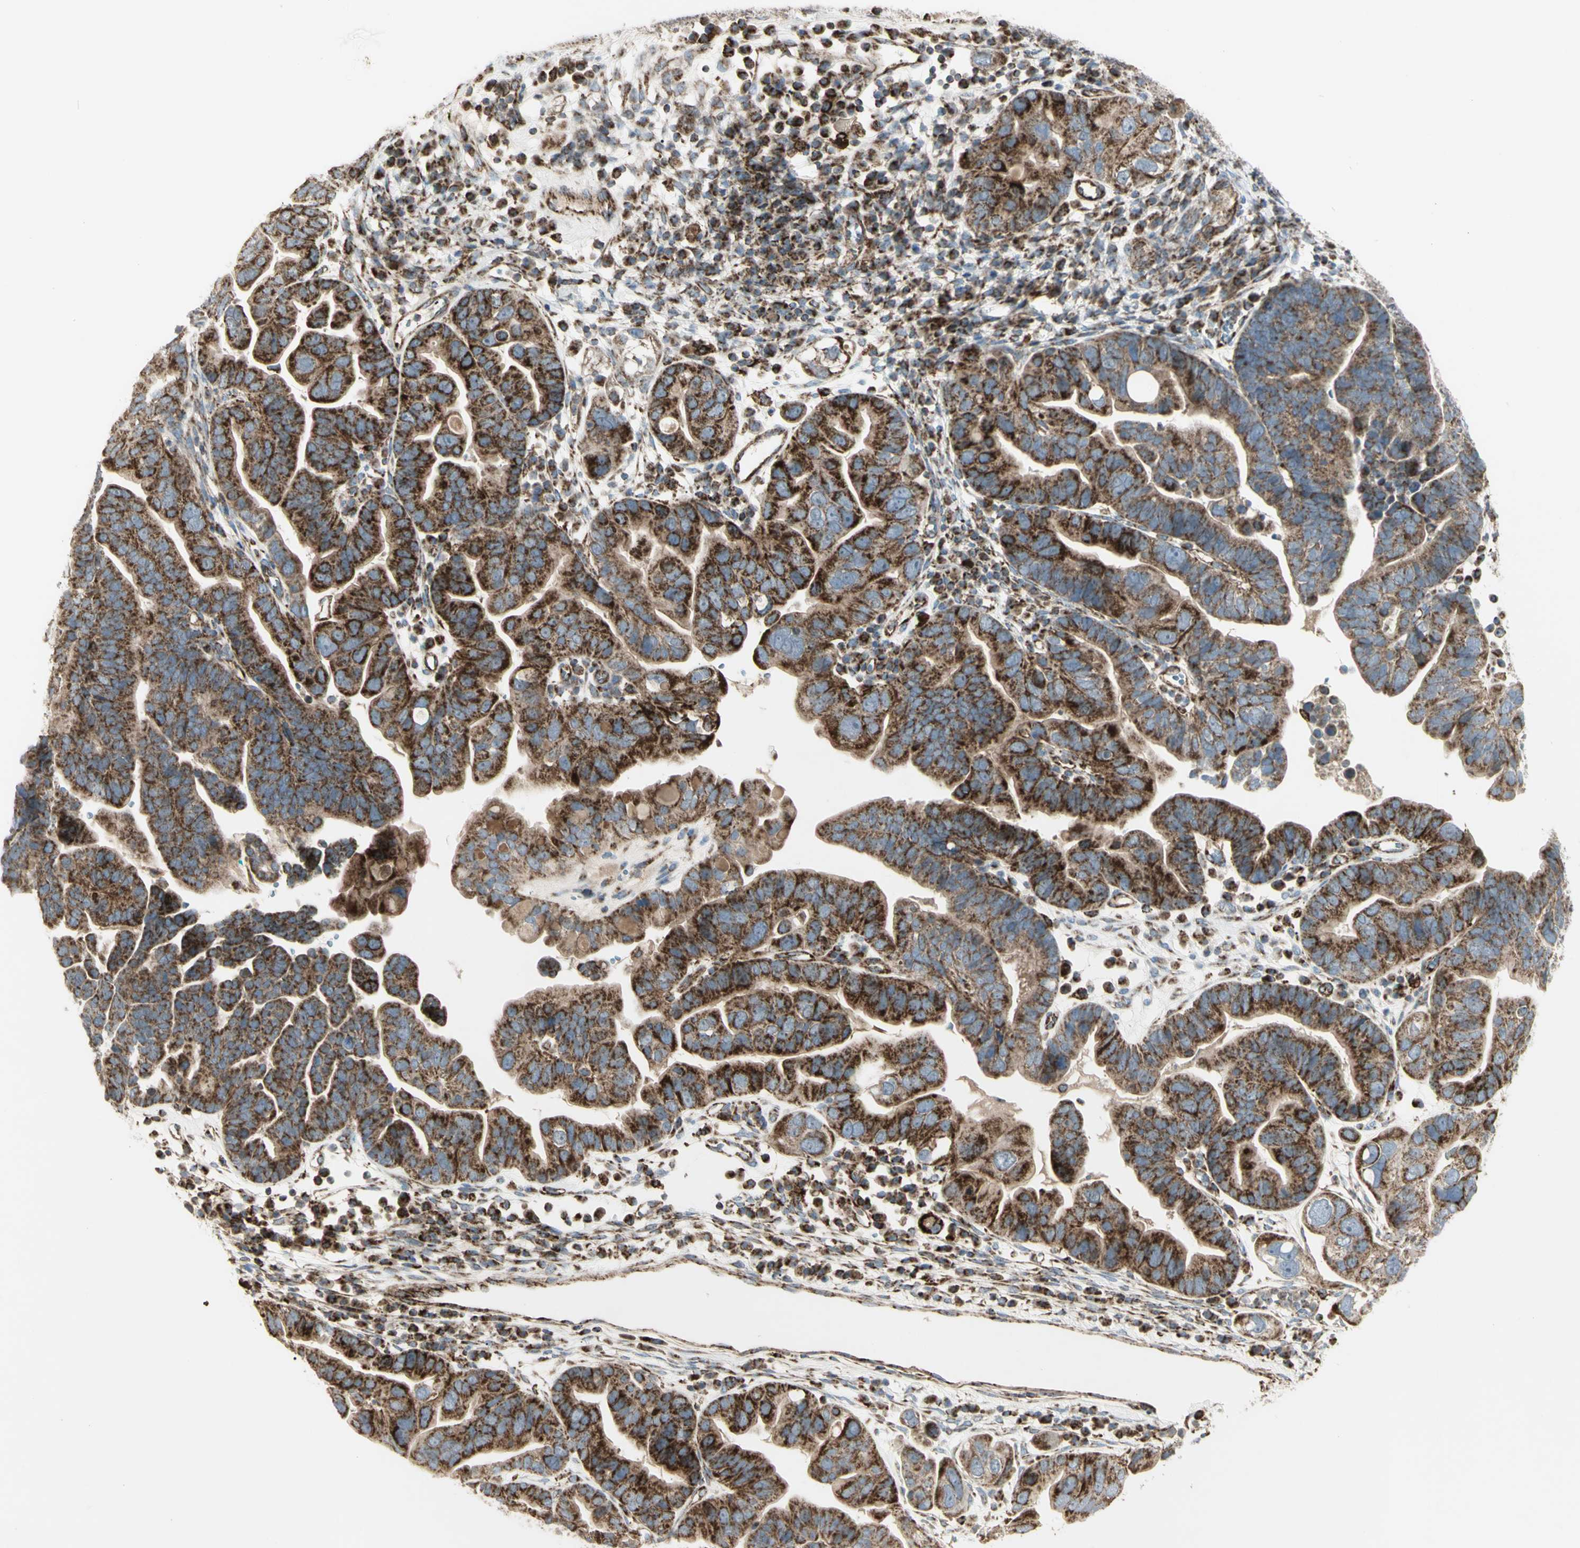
{"staining": {"intensity": "strong", "quantity": ">75%", "location": "cytoplasmic/membranous"}, "tissue": "ovarian cancer", "cell_type": "Tumor cells", "image_type": "cancer", "snomed": [{"axis": "morphology", "description": "Cystadenocarcinoma, serous, NOS"}, {"axis": "topography", "description": "Ovary"}], "caption": "Ovarian cancer (serous cystadenocarcinoma) was stained to show a protein in brown. There is high levels of strong cytoplasmic/membranous positivity in approximately >75% of tumor cells.", "gene": "CYB5R1", "patient": {"sex": "female", "age": 56}}